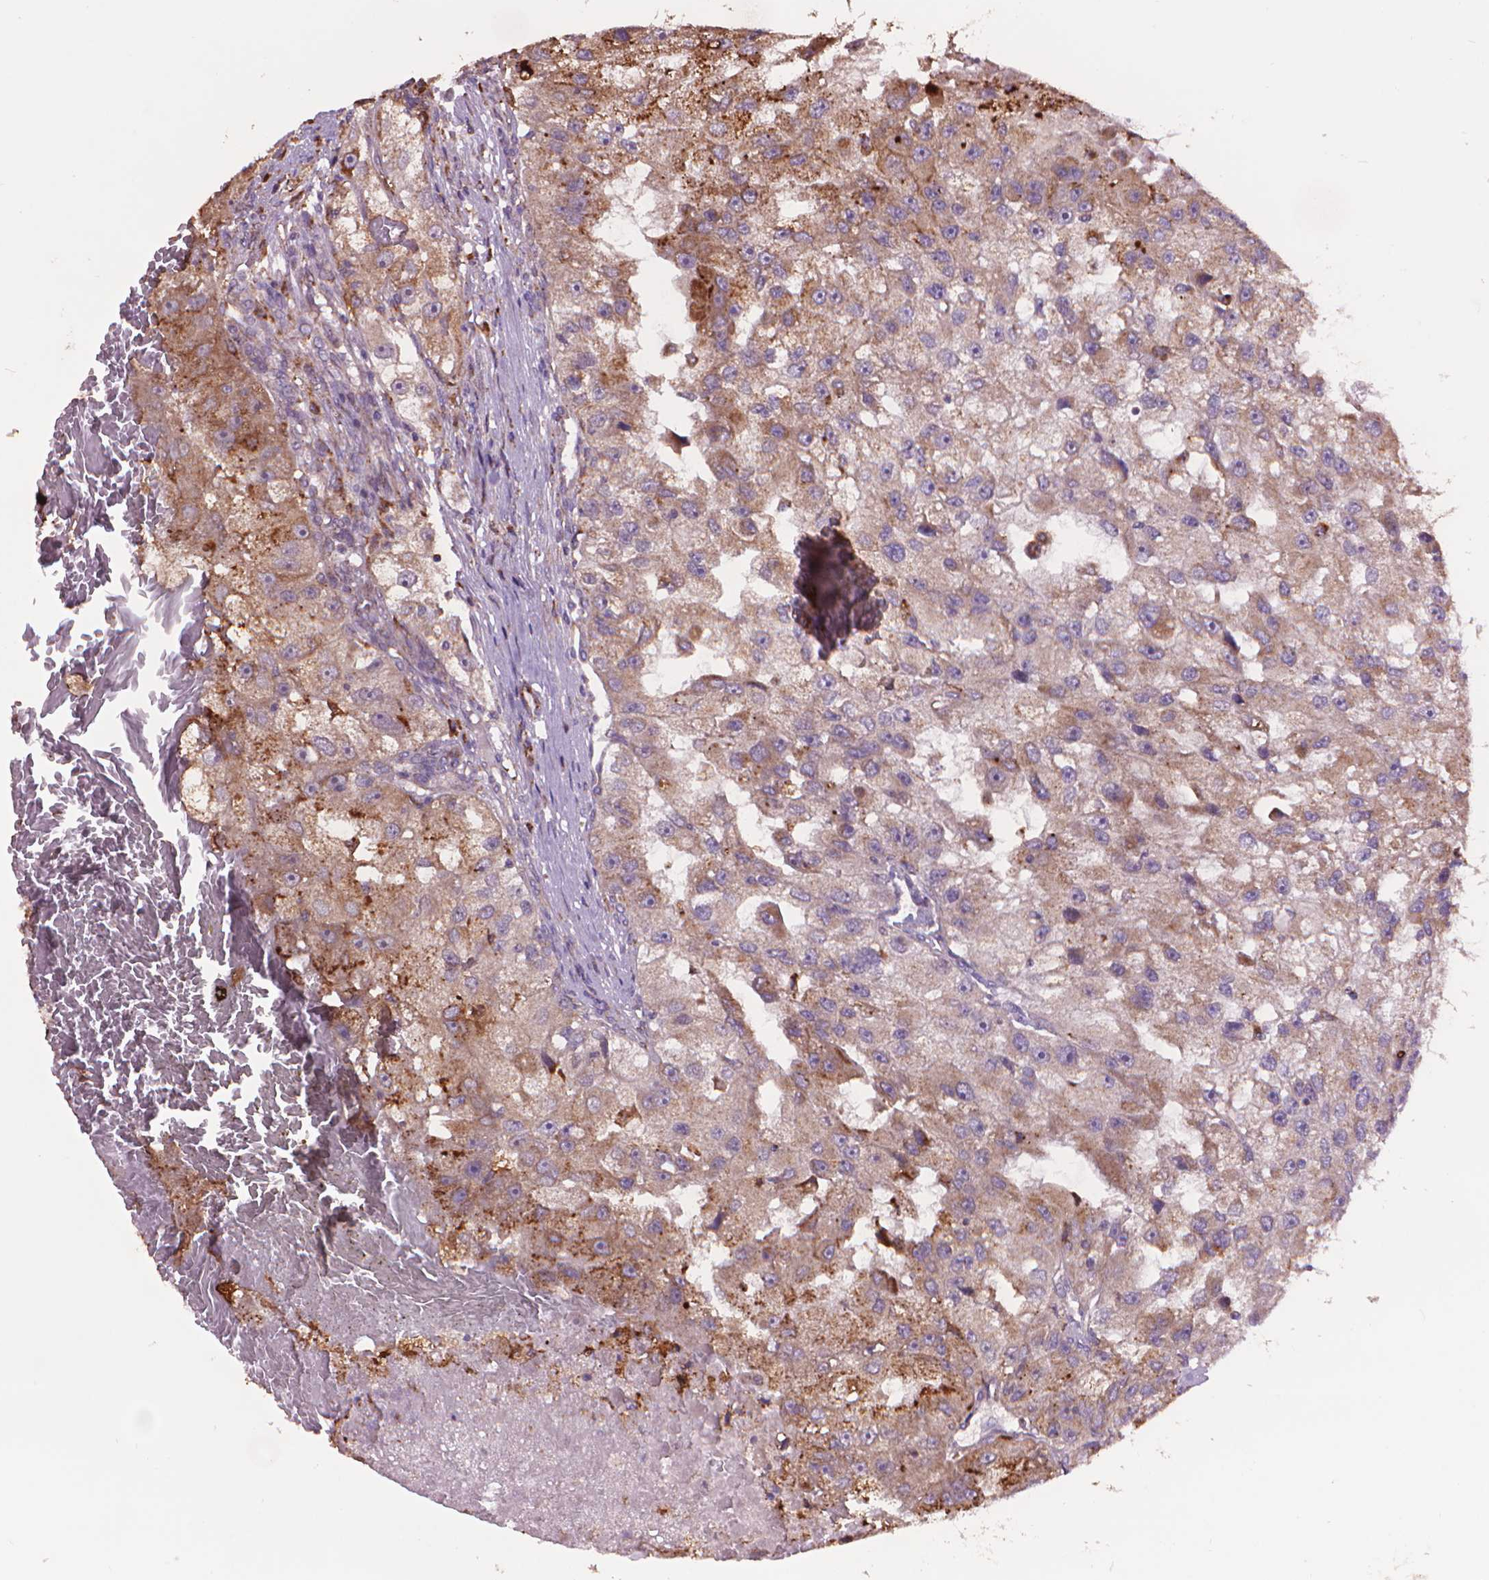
{"staining": {"intensity": "weak", "quantity": ">75%", "location": "cytoplasmic/membranous"}, "tissue": "renal cancer", "cell_type": "Tumor cells", "image_type": "cancer", "snomed": [{"axis": "morphology", "description": "Adenocarcinoma, NOS"}, {"axis": "topography", "description": "Kidney"}], "caption": "Immunohistochemical staining of human renal cancer exhibits low levels of weak cytoplasmic/membranous positivity in about >75% of tumor cells. (brown staining indicates protein expression, while blue staining denotes nuclei).", "gene": "GLB1", "patient": {"sex": "male", "age": 63}}